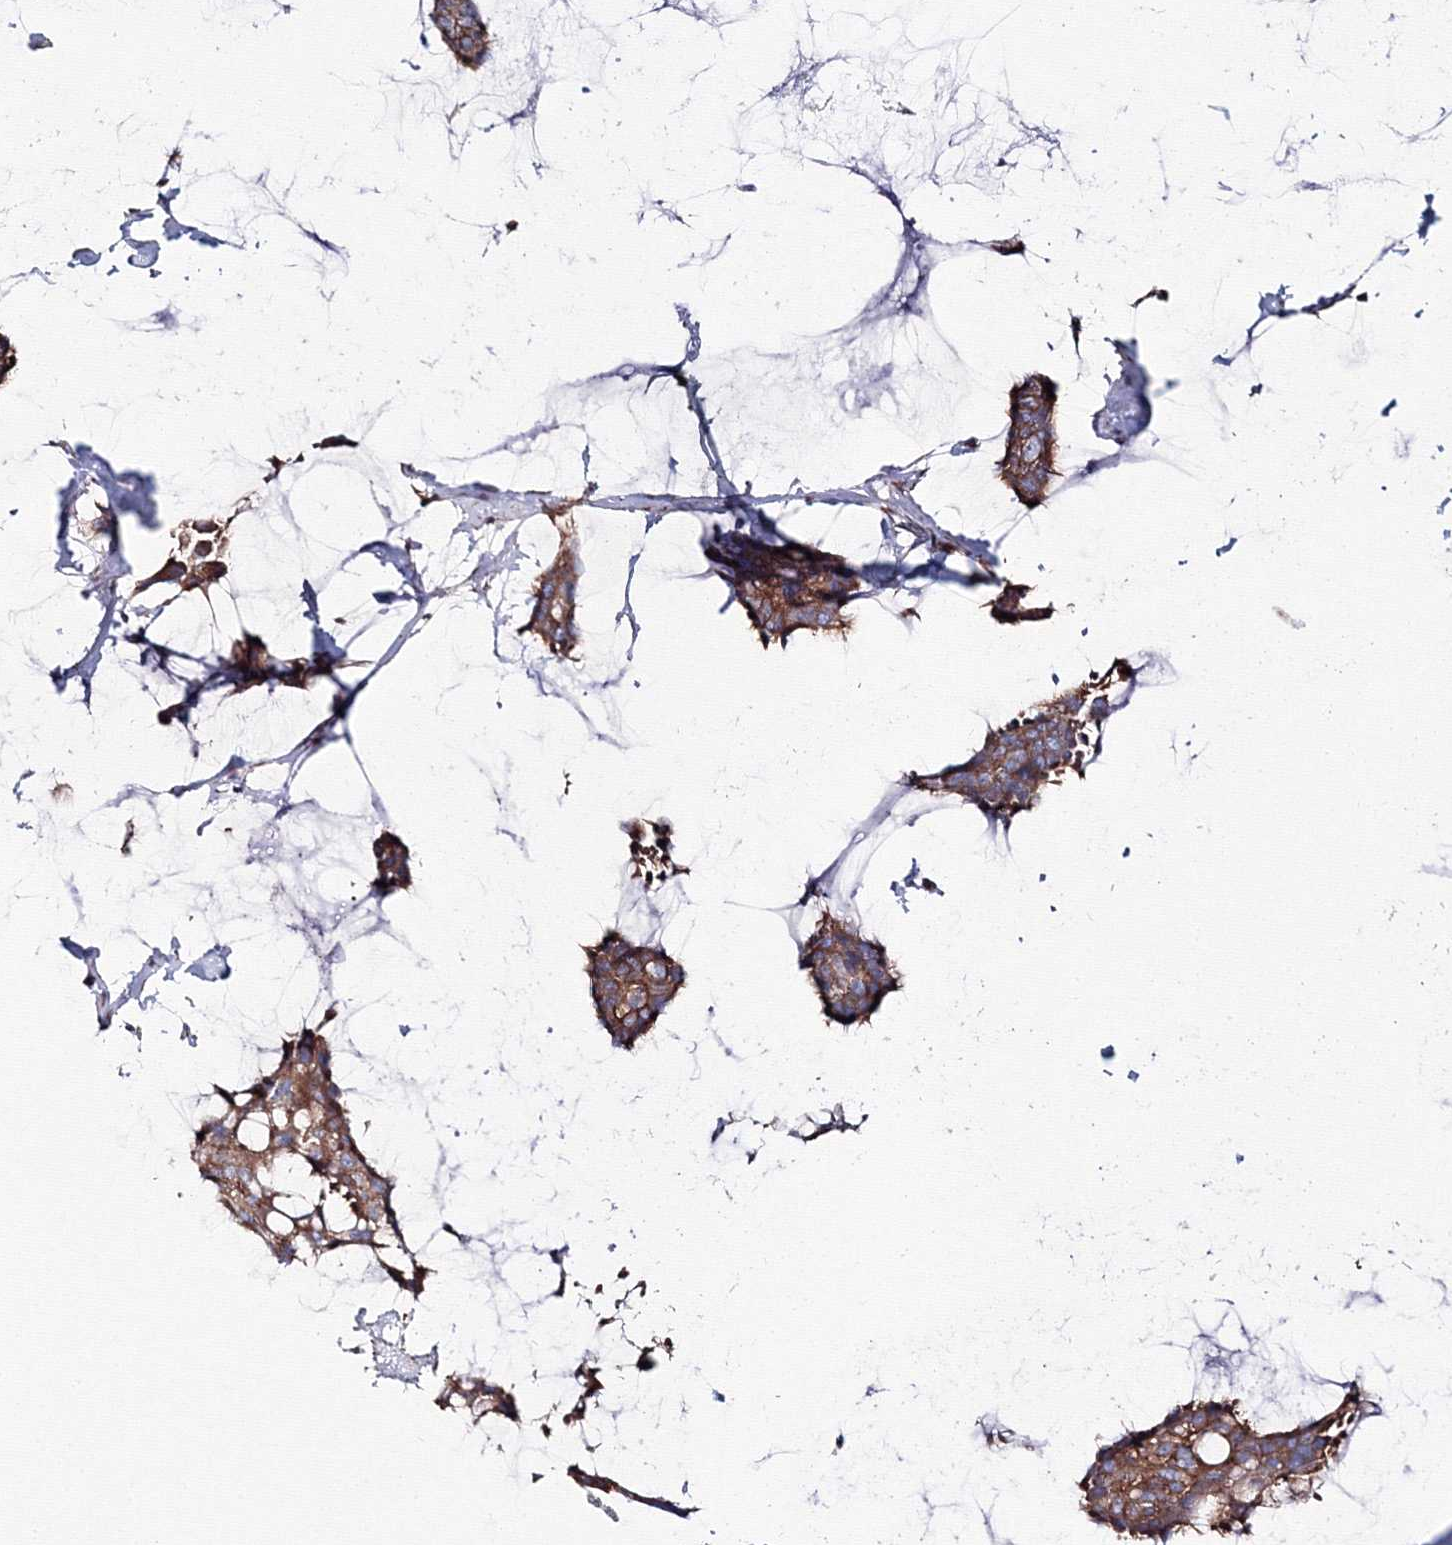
{"staining": {"intensity": "moderate", "quantity": ">75%", "location": "cytoplasmic/membranous"}, "tissue": "breast cancer", "cell_type": "Tumor cells", "image_type": "cancer", "snomed": [{"axis": "morphology", "description": "Duct carcinoma"}, {"axis": "topography", "description": "Breast"}], "caption": "Human breast invasive ductal carcinoma stained for a protein (brown) shows moderate cytoplasmic/membranous positive positivity in approximately >75% of tumor cells.", "gene": "ANKRD37", "patient": {"sex": "female", "age": 93}}